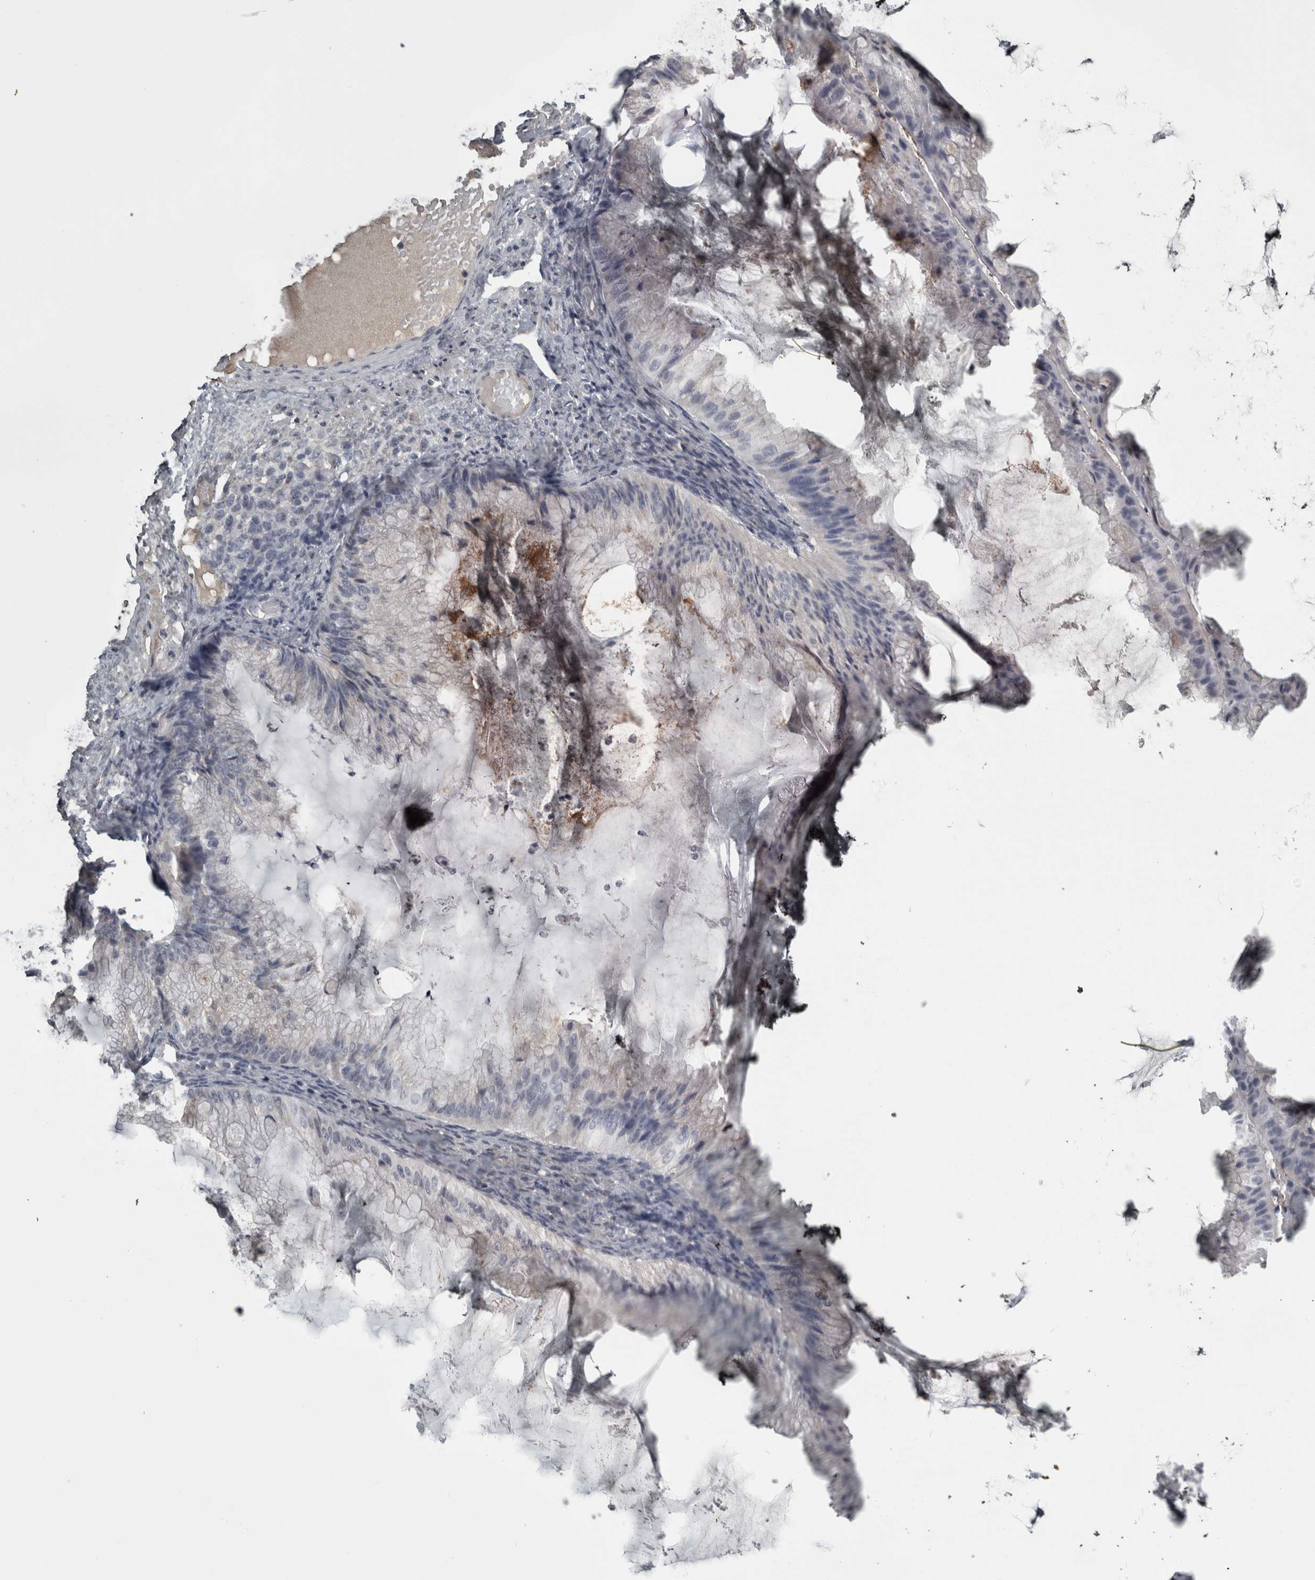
{"staining": {"intensity": "negative", "quantity": "none", "location": "none"}, "tissue": "ovarian cancer", "cell_type": "Tumor cells", "image_type": "cancer", "snomed": [{"axis": "morphology", "description": "Cystadenocarcinoma, mucinous, NOS"}, {"axis": "topography", "description": "Ovary"}], "caption": "Immunohistochemistry (IHC) of ovarian cancer exhibits no staining in tumor cells. (Brightfield microscopy of DAB (3,3'-diaminobenzidine) immunohistochemistry (IHC) at high magnification).", "gene": "FRK", "patient": {"sex": "female", "age": 61}}